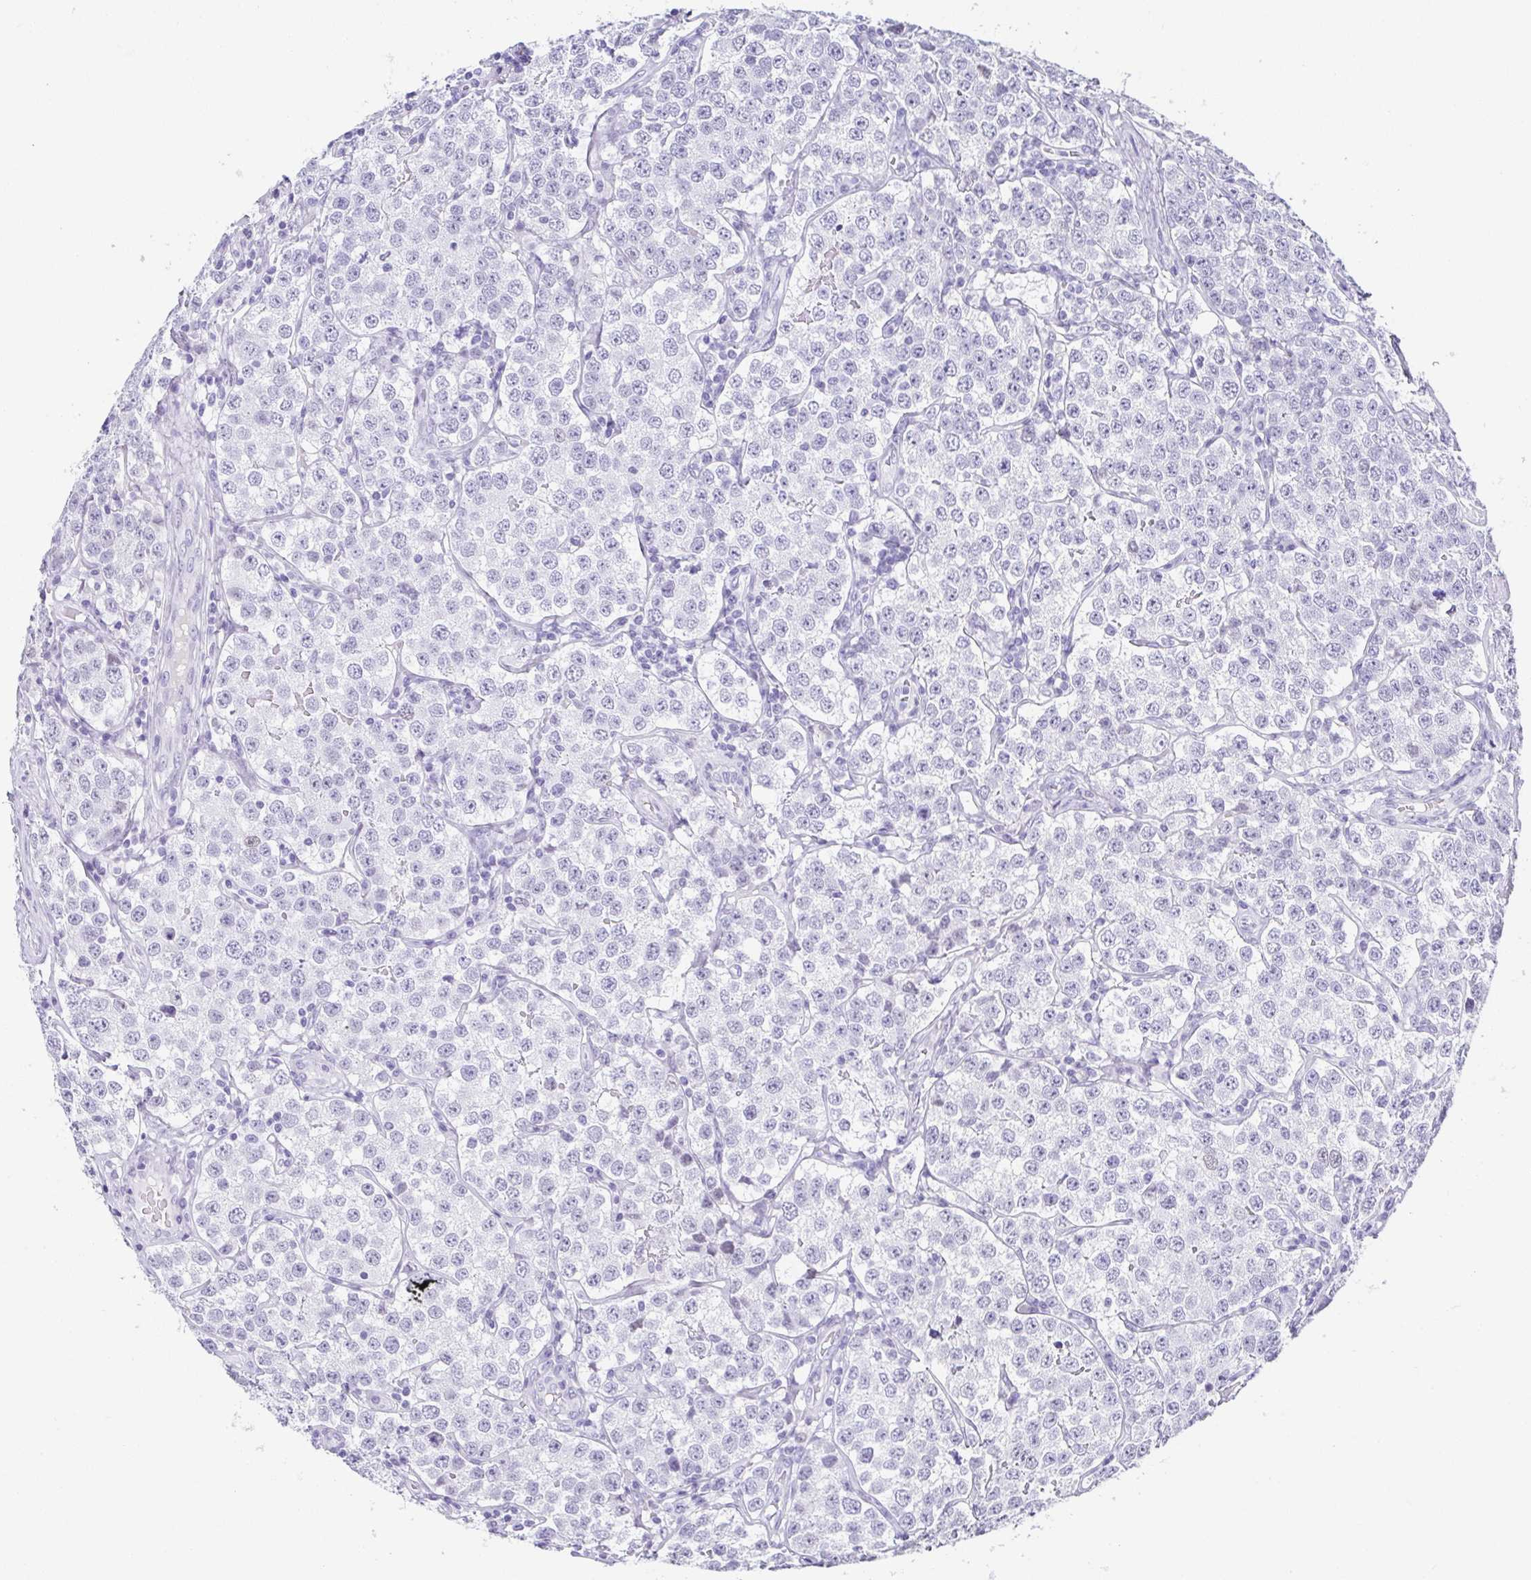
{"staining": {"intensity": "negative", "quantity": "none", "location": "none"}, "tissue": "testis cancer", "cell_type": "Tumor cells", "image_type": "cancer", "snomed": [{"axis": "morphology", "description": "Seminoma, NOS"}, {"axis": "topography", "description": "Testis"}], "caption": "Tumor cells are negative for brown protein staining in testis cancer (seminoma).", "gene": "ESX1", "patient": {"sex": "male", "age": 34}}